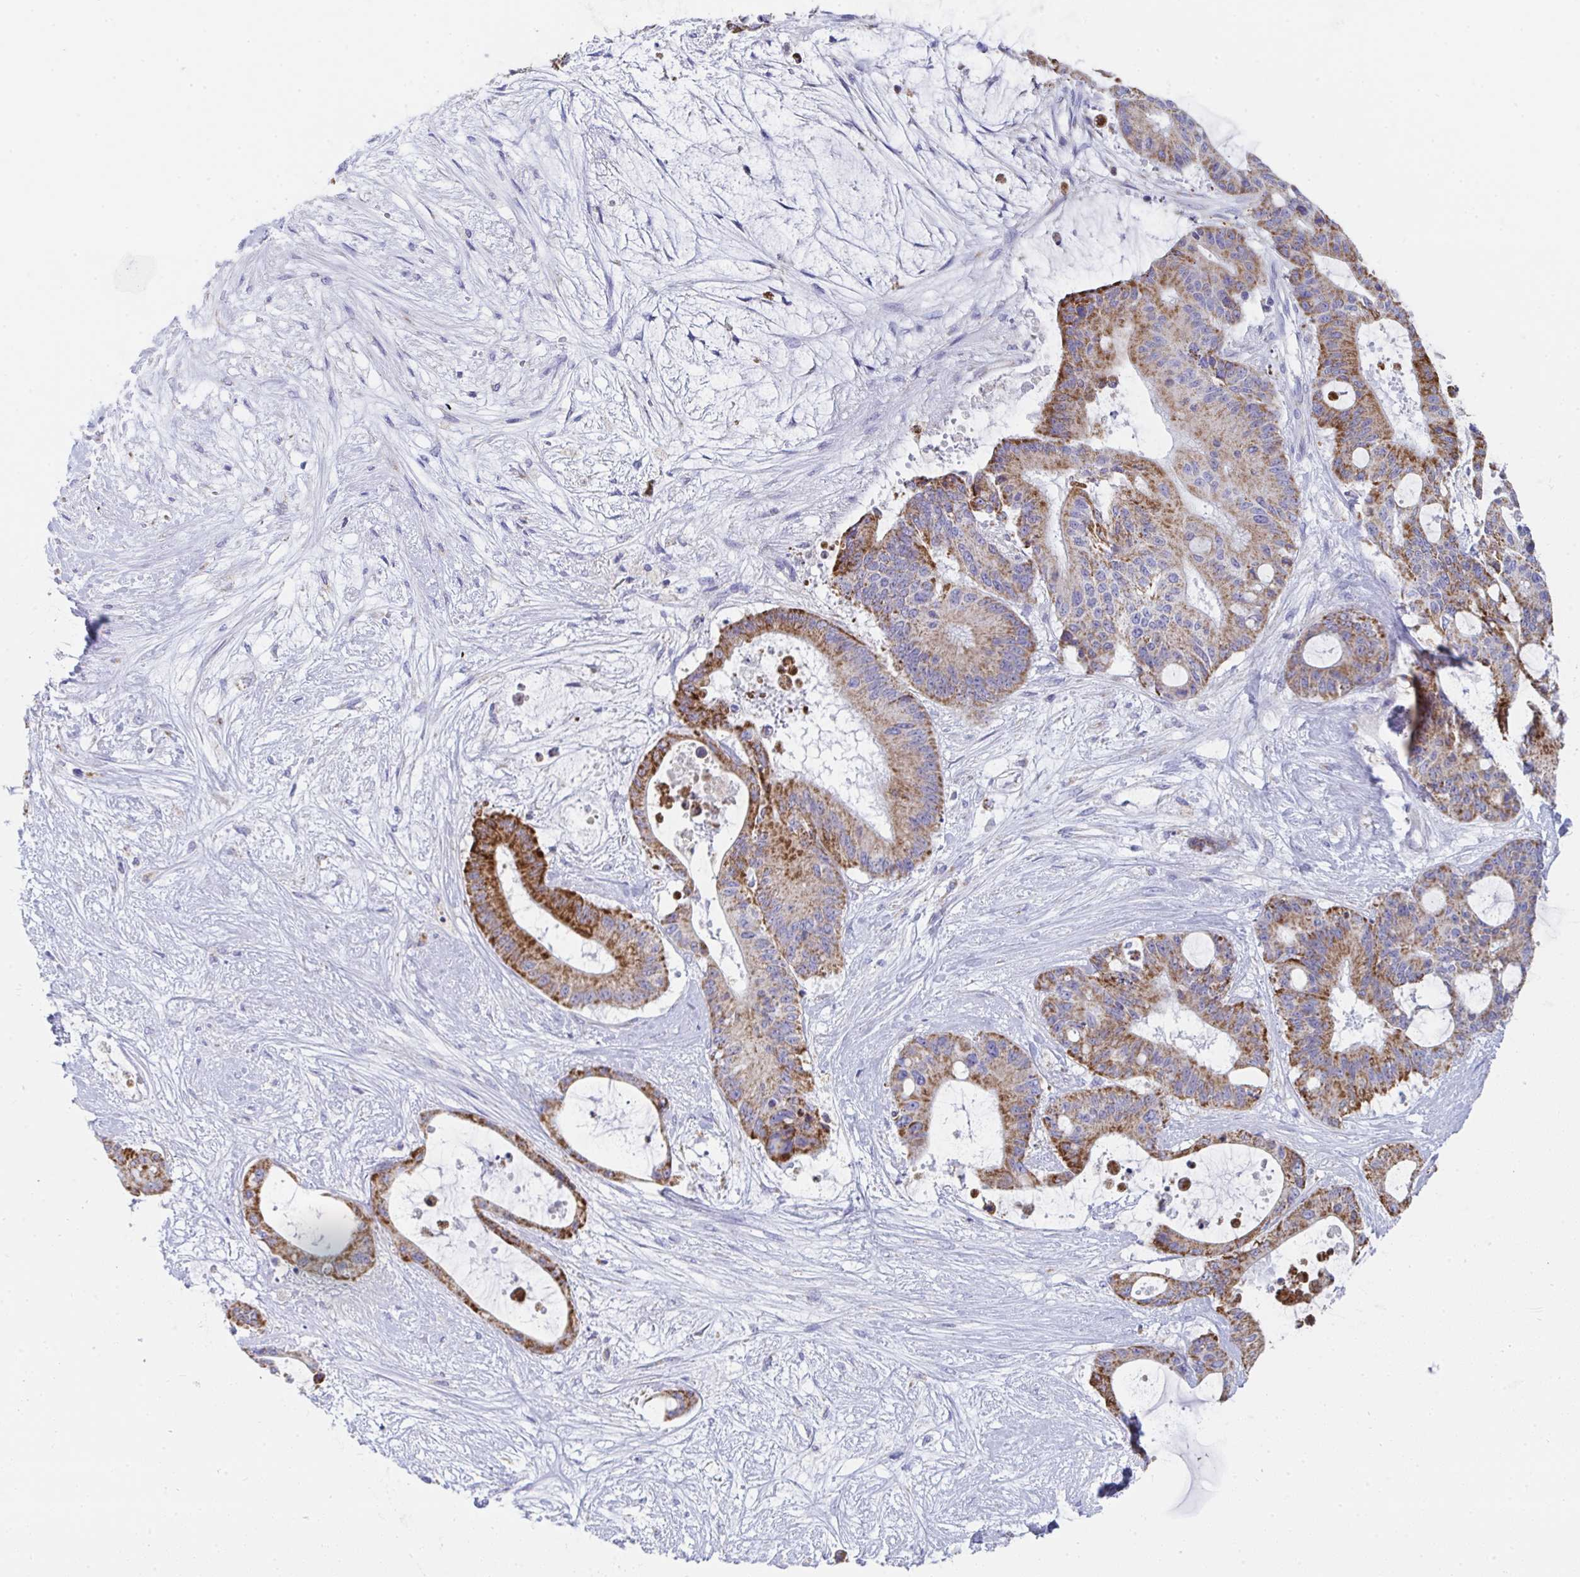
{"staining": {"intensity": "strong", "quantity": ">75%", "location": "cytoplasmic/membranous"}, "tissue": "liver cancer", "cell_type": "Tumor cells", "image_type": "cancer", "snomed": [{"axis": "morphology", "description": "Normal tissue, NOS"}, {"axis": "morphology", "description": "Cholangiocarcinoma"}, {"axis": "topography", "description": "Liver"}, {"axis": "topography", "description": "Peripheral nerve tissue"}], "caption": "Immunohistochemistry (DAB (3,3'-diaminobenzidine)) staining of liver cancer displays strong cytoplasmic/membranous protein staining in approximately >75% of tumor cells. (IHC, brightfield microscopy, high magnification).", "gene": "AIFM1", "patient": {"sex": "female", "age": 73}}